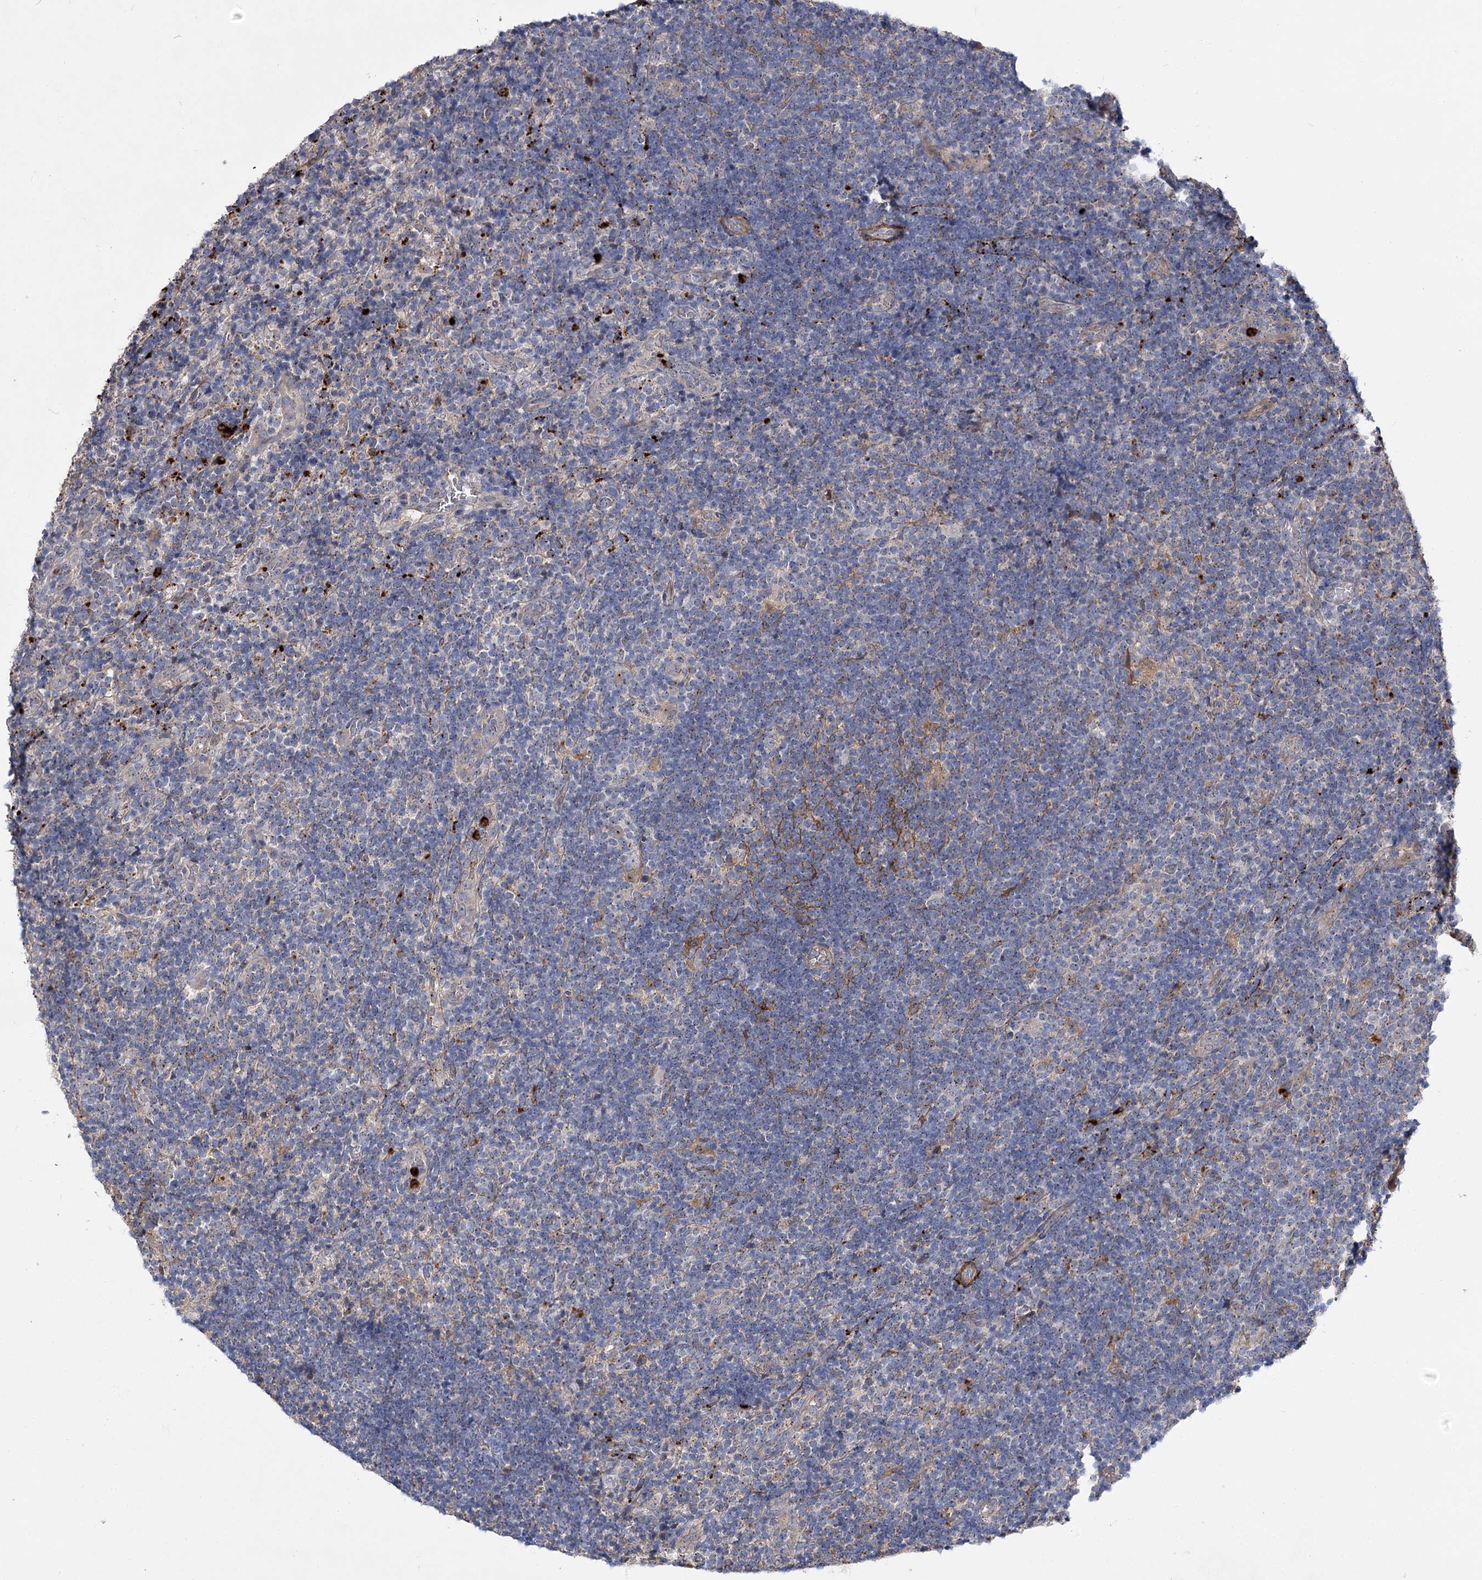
{"staining": {"intensity": "negative", "quantity": "none", "location": "none"}, "tissue": "lymphoma", "cell_type": "Tumor cells", "image_type": "cancer", "snomed": [{"axis": "morphology", "description": "Hodgkin's disease, NOS"}, {"axis": "topography", "description": "Lymph node"}], "caption": "Immunohistochemistry (IHC) image of neoplastic tissue: human Hodgkin's disease stained with DAB (3,3'-diaminobenzidine) demonstrates no significant protein positivity in tumor cells.", "gene": "MINDY3", "patient": {"sex": "female", "age": 57}}